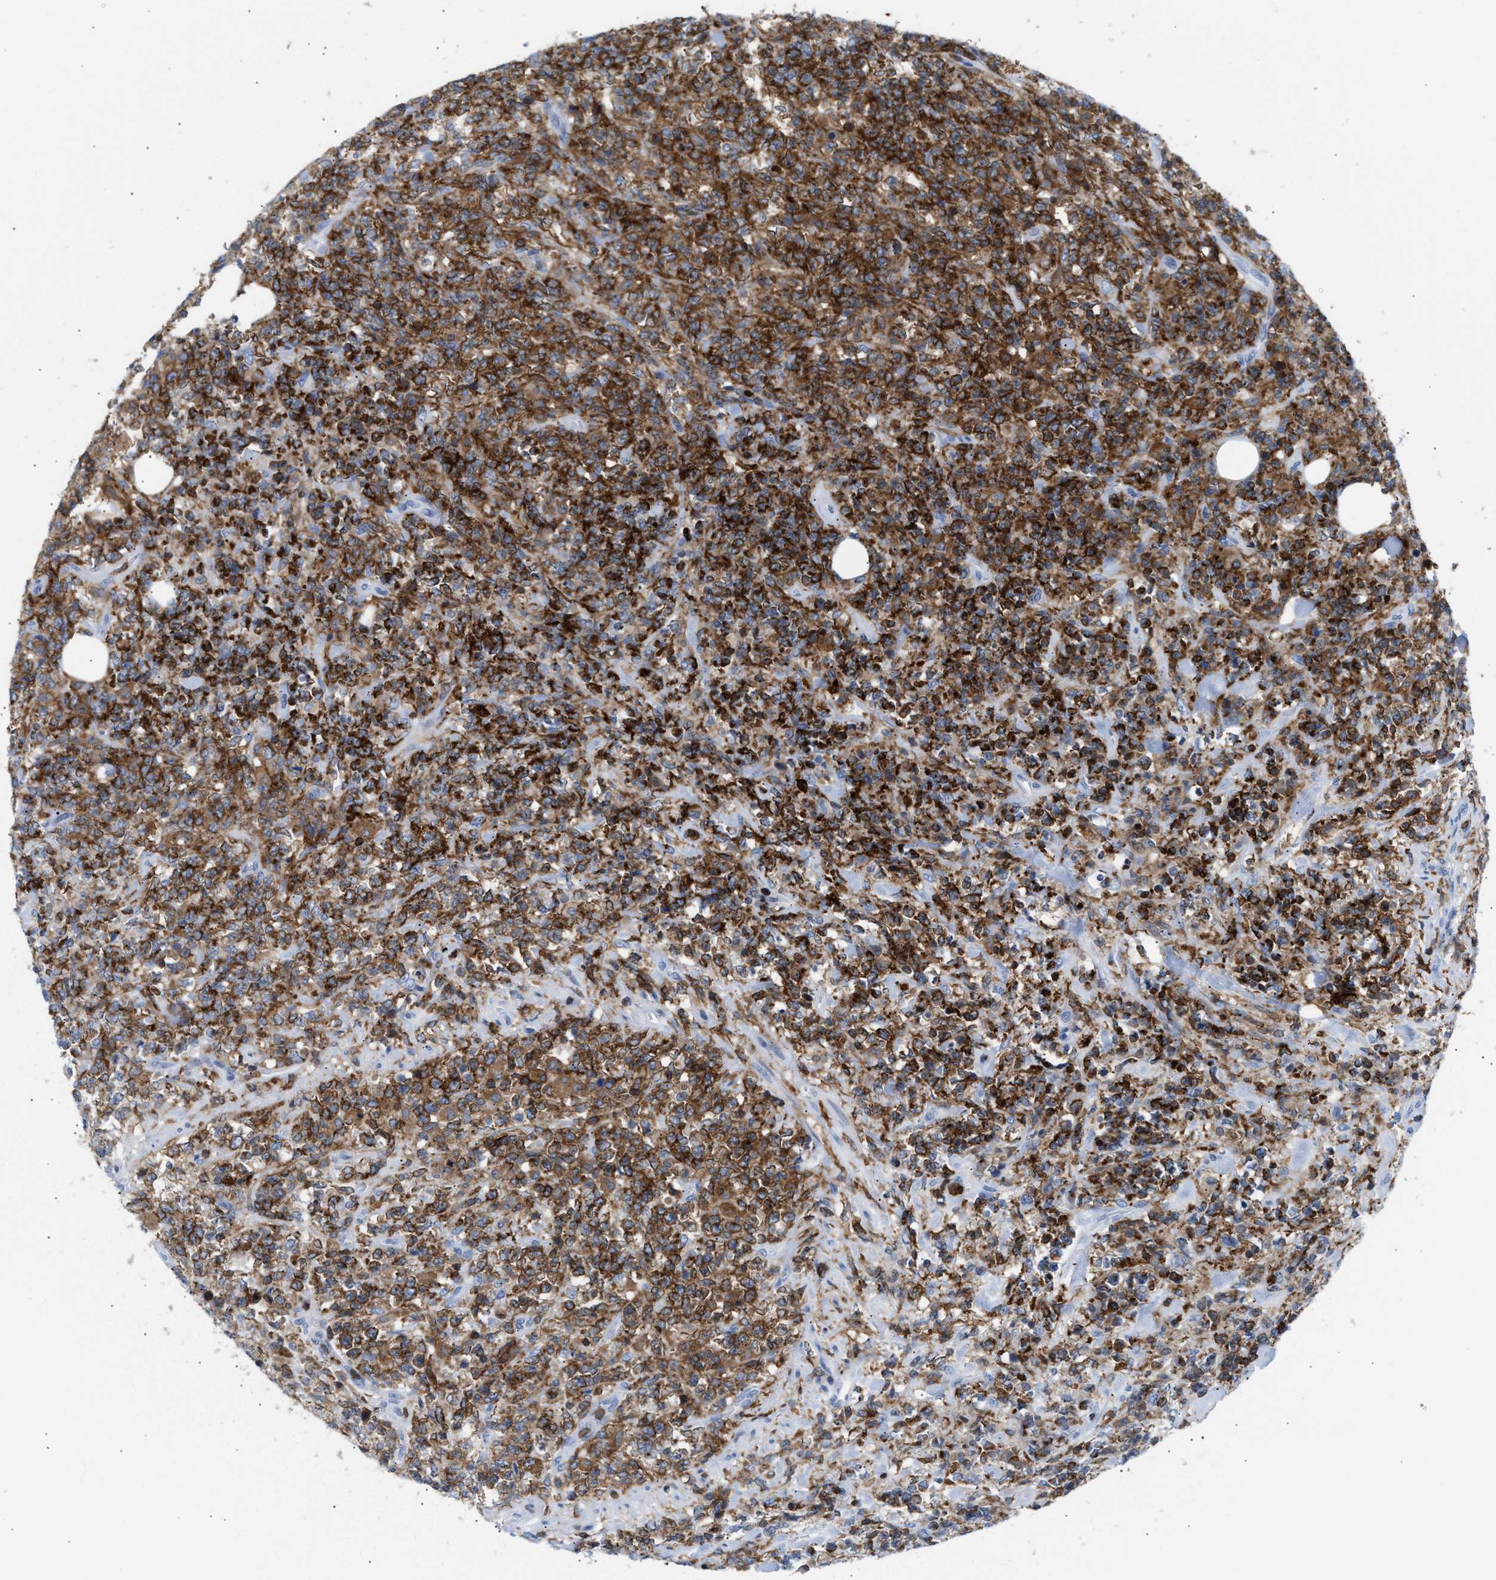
{"staining": {"intensity": "moderate", "quantity": ">75%", "location": "cytoplasmic/membranous"}, "tissue": "lymphoma", "cell_type": "Tumor cells", "image_type": "cancer", "snomed": [{"axis": "morphology", "description": "Malignant lymphoma, non-Hodgkin's type, High grade"}, {"axis": "topography", "description": "Soft tissue"}], "caption": "Protein expression analysis of human lymphoma reveals moderate cytoplasmic/membranous staining in approximately >75% of tumor cells.", "gene": "LCP1", "patient": {"sex": "male", "age": 18}}